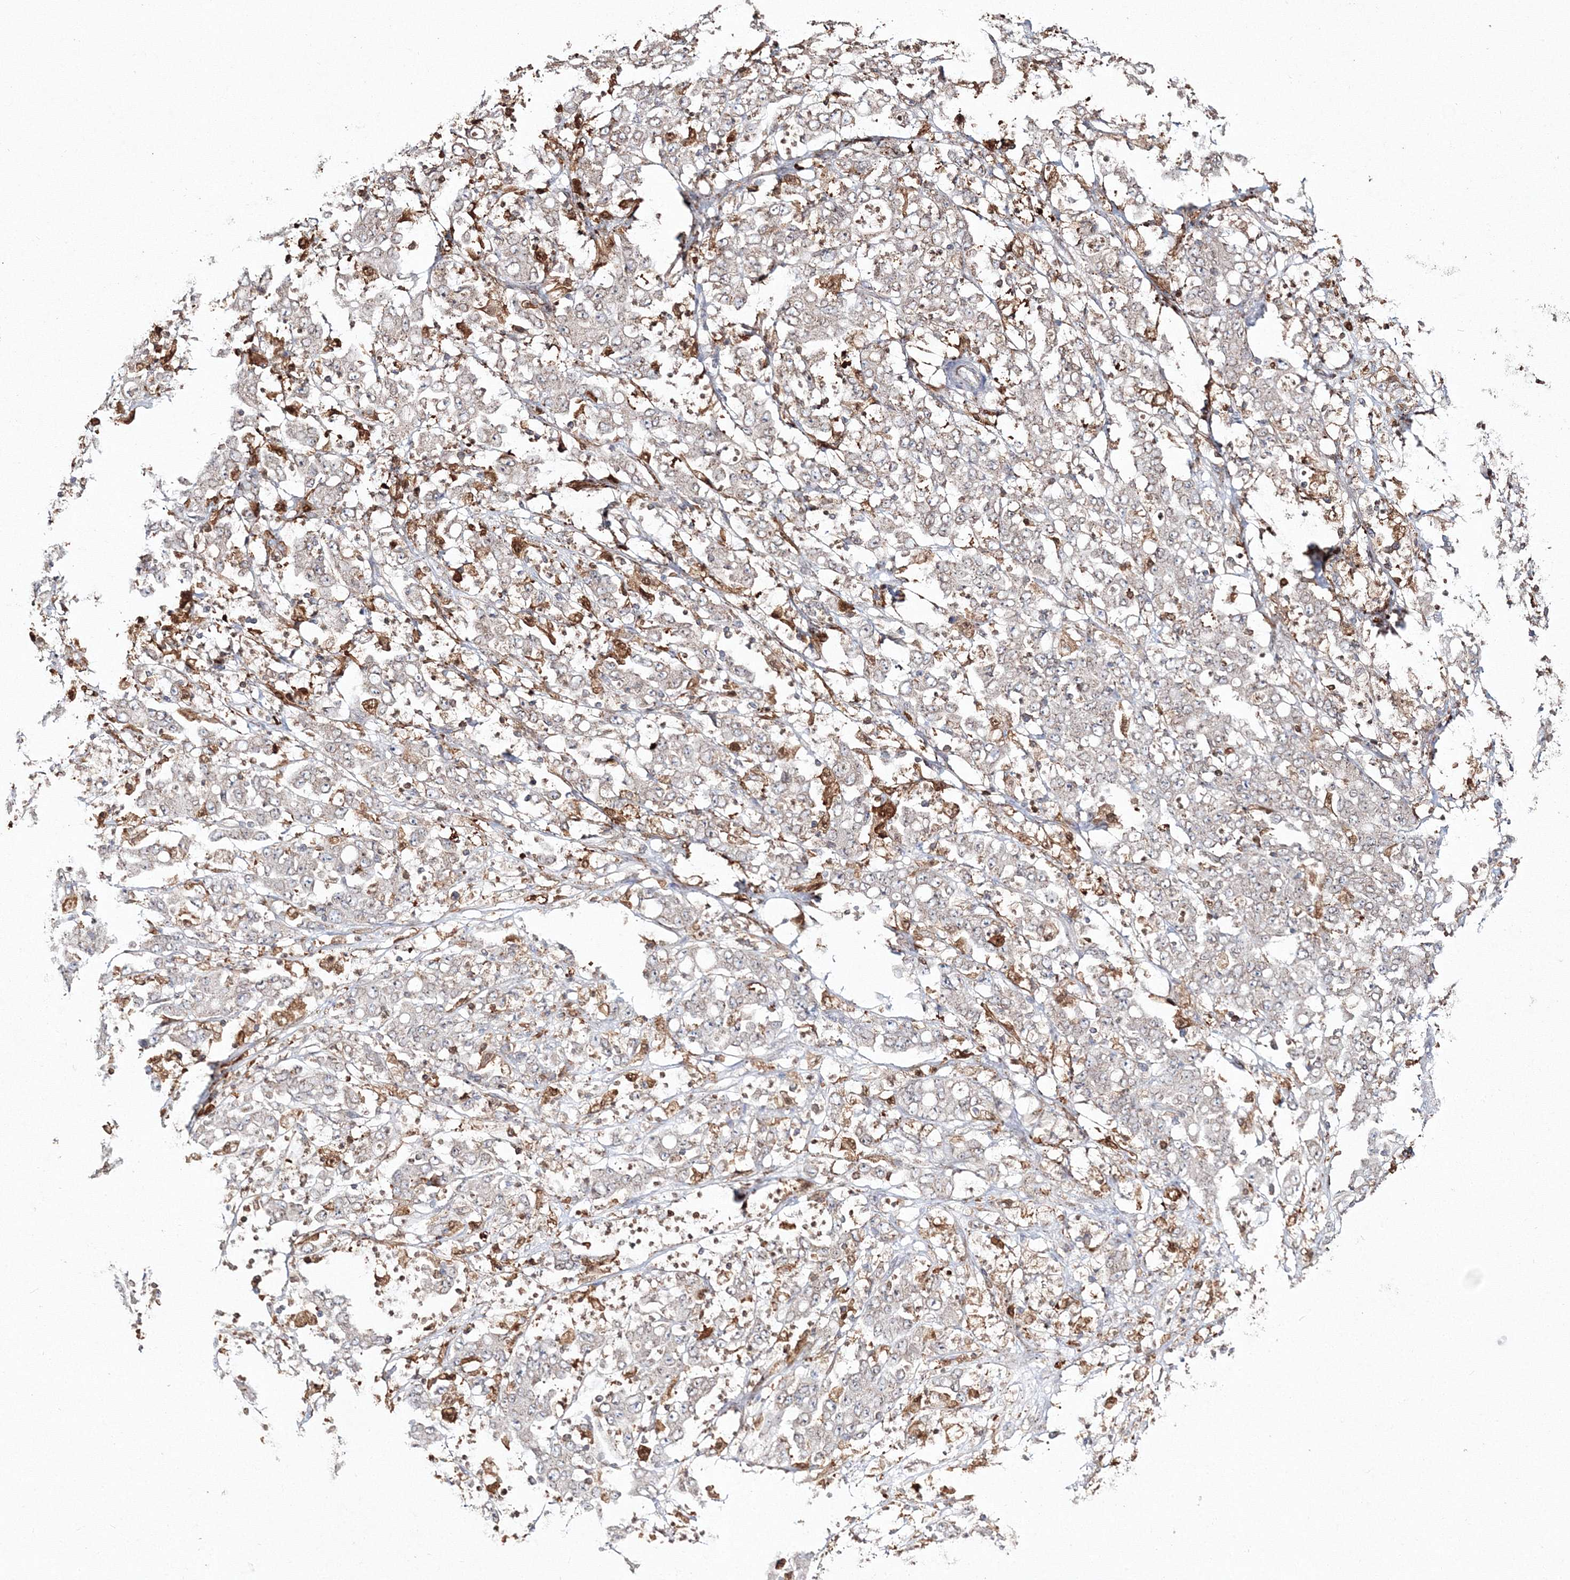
{"staining": {"intensity": "weak", "quantity": "25%-75%", "location": "cytoplasmic/membranous"}, "tissue": "stomach cancer", "cell_type": "Tumor cells", "image_type": "cancer", "snomed": [{"axis": "morphology", "description": "Adenocarcinoma, NOS"}, {"axis": "topography", "description": "Stomach, lower"}], "caption": "Immunohistochemical staining of human stomach adenocarcinoma demonstrates weak cytoplasmic/membranous protein expression in about 25%-75% of tumor cells.", "gene": "ARCN1", "patient": {"sex": "female", "age": 71}}